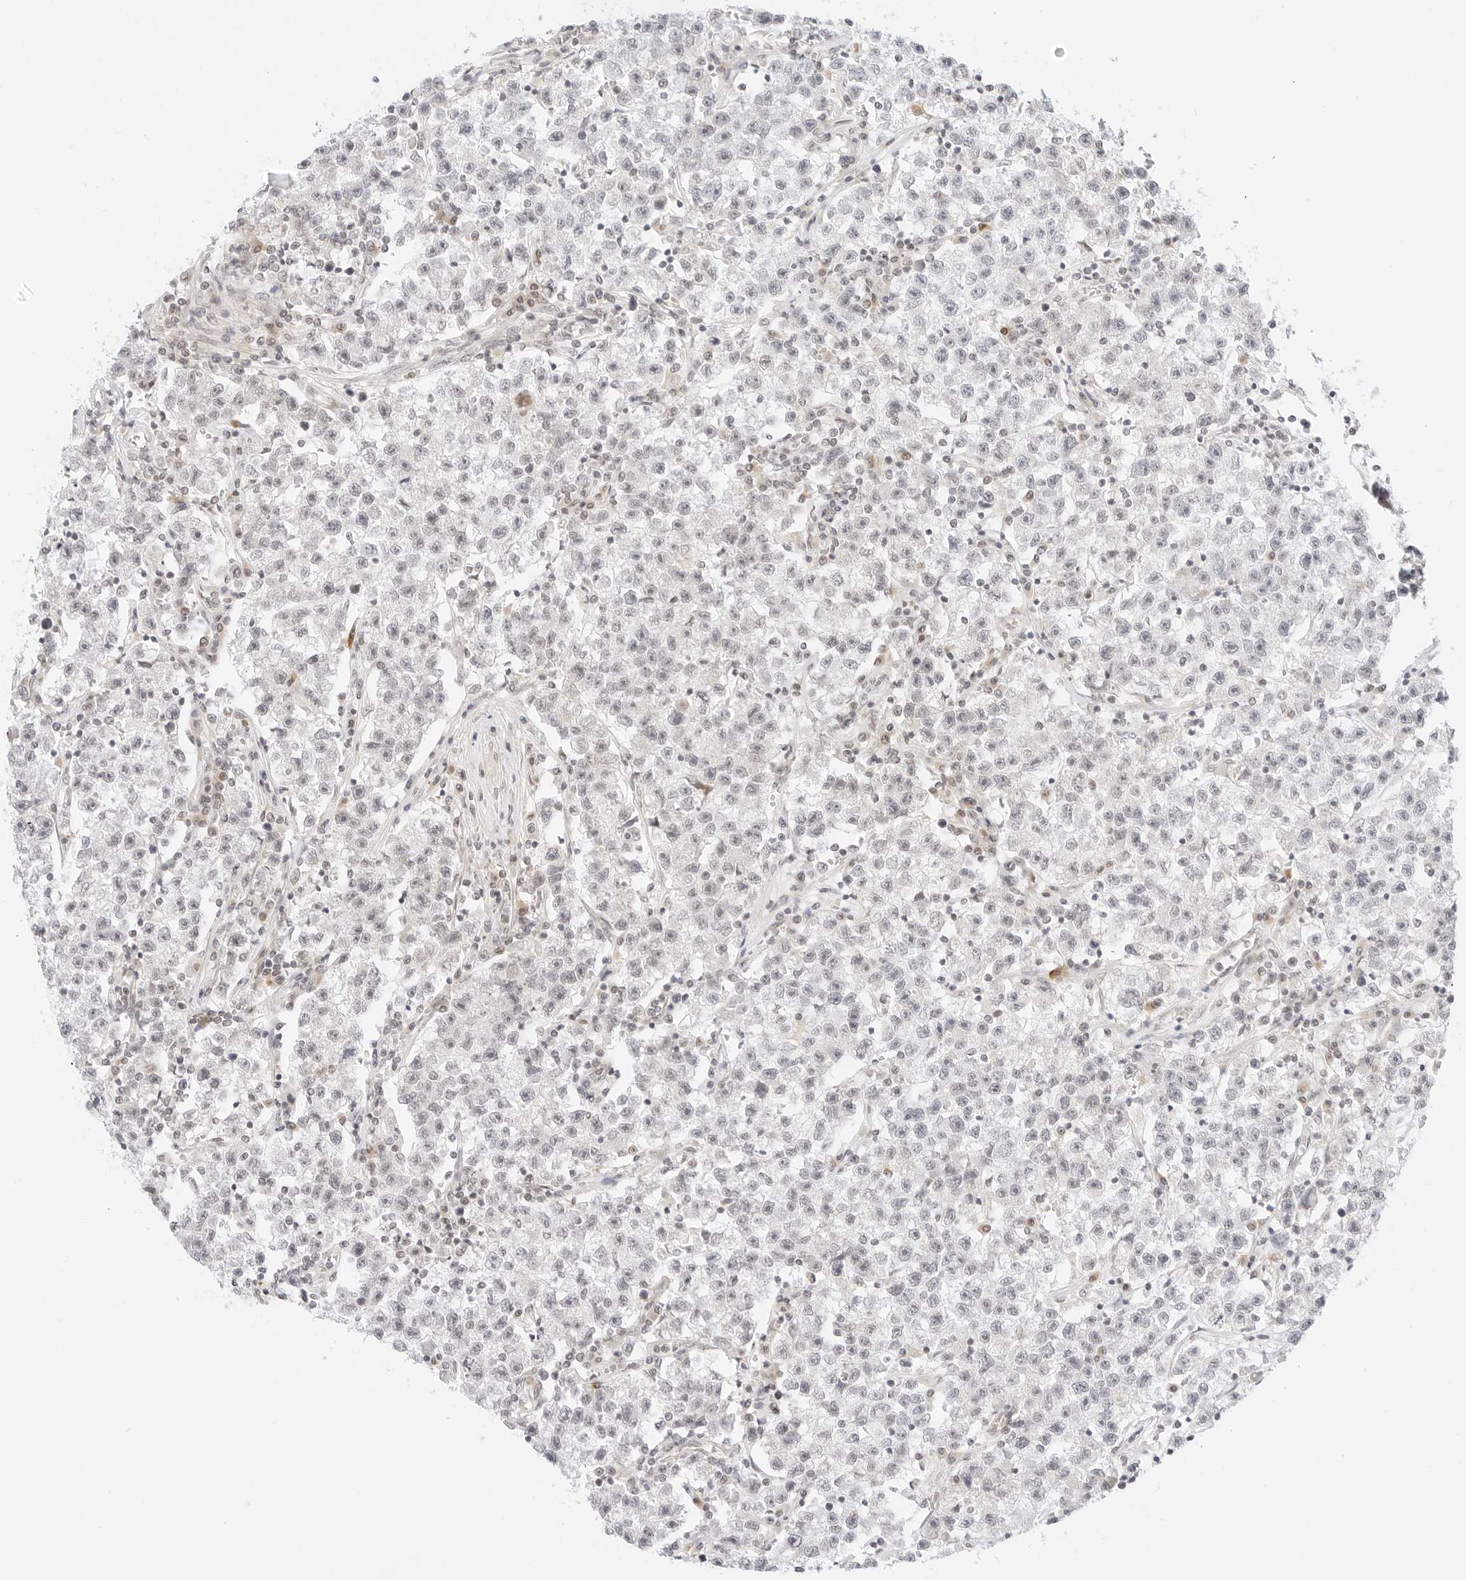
{"staining": {"intensity": "negative", "quantity": "none", "location": "none"}, "tissue": "testis cancer", "cell_type": "Tumor cells", "image_type": "cancer", "snomed": [{"axis": "morphology", "description": "Seminoma, NOS"}, {"axis": "topography", "description": "Testis"}], "caption": "Tumor cells show no significant staining in testis cancer (seminoma).", "gene": "POLR3C", "patient": {"sex": "male", "age": 22}}